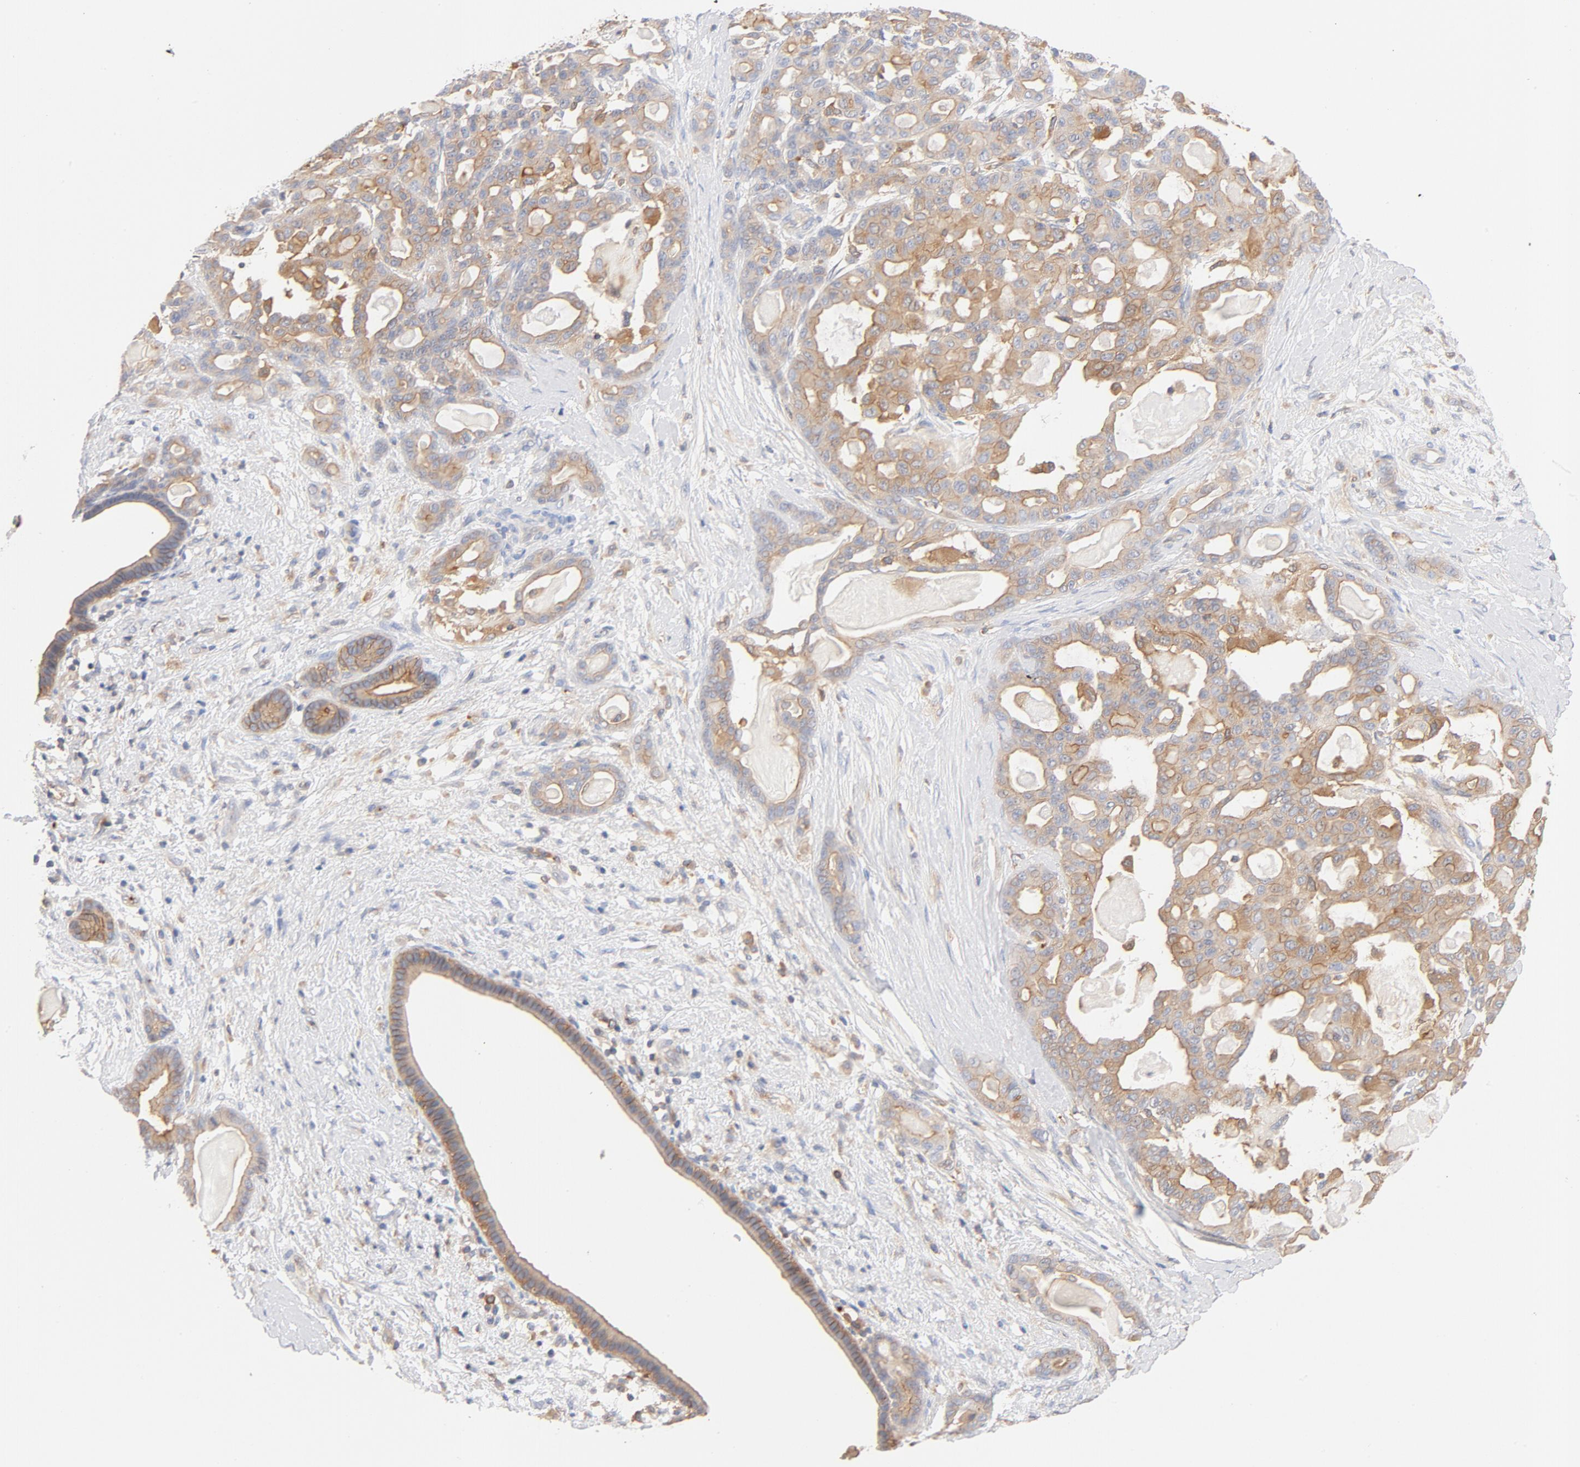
{"staining": {"intensity": "weak", "quantity": ">75%", "location": "cytoplasmic/membranous"}, "tissue": "pancreatic cancer", "cell_type": "Tumor cells", "image_type": "cancer", "snomed": [{"axis": "morphology", "description": "Adenocarcinoma, NOS"}, {"axis": "topography", "description": "Pancreas"}], "caption": "Adenocarcinoma (pancreatic) was stained to show a protein in brown. There is low levels of weak cytoplasmic/membranous staining in about >75% of tumor cells.", "gene": "SRC", "patient": {"sex": "male", "age": 63}}